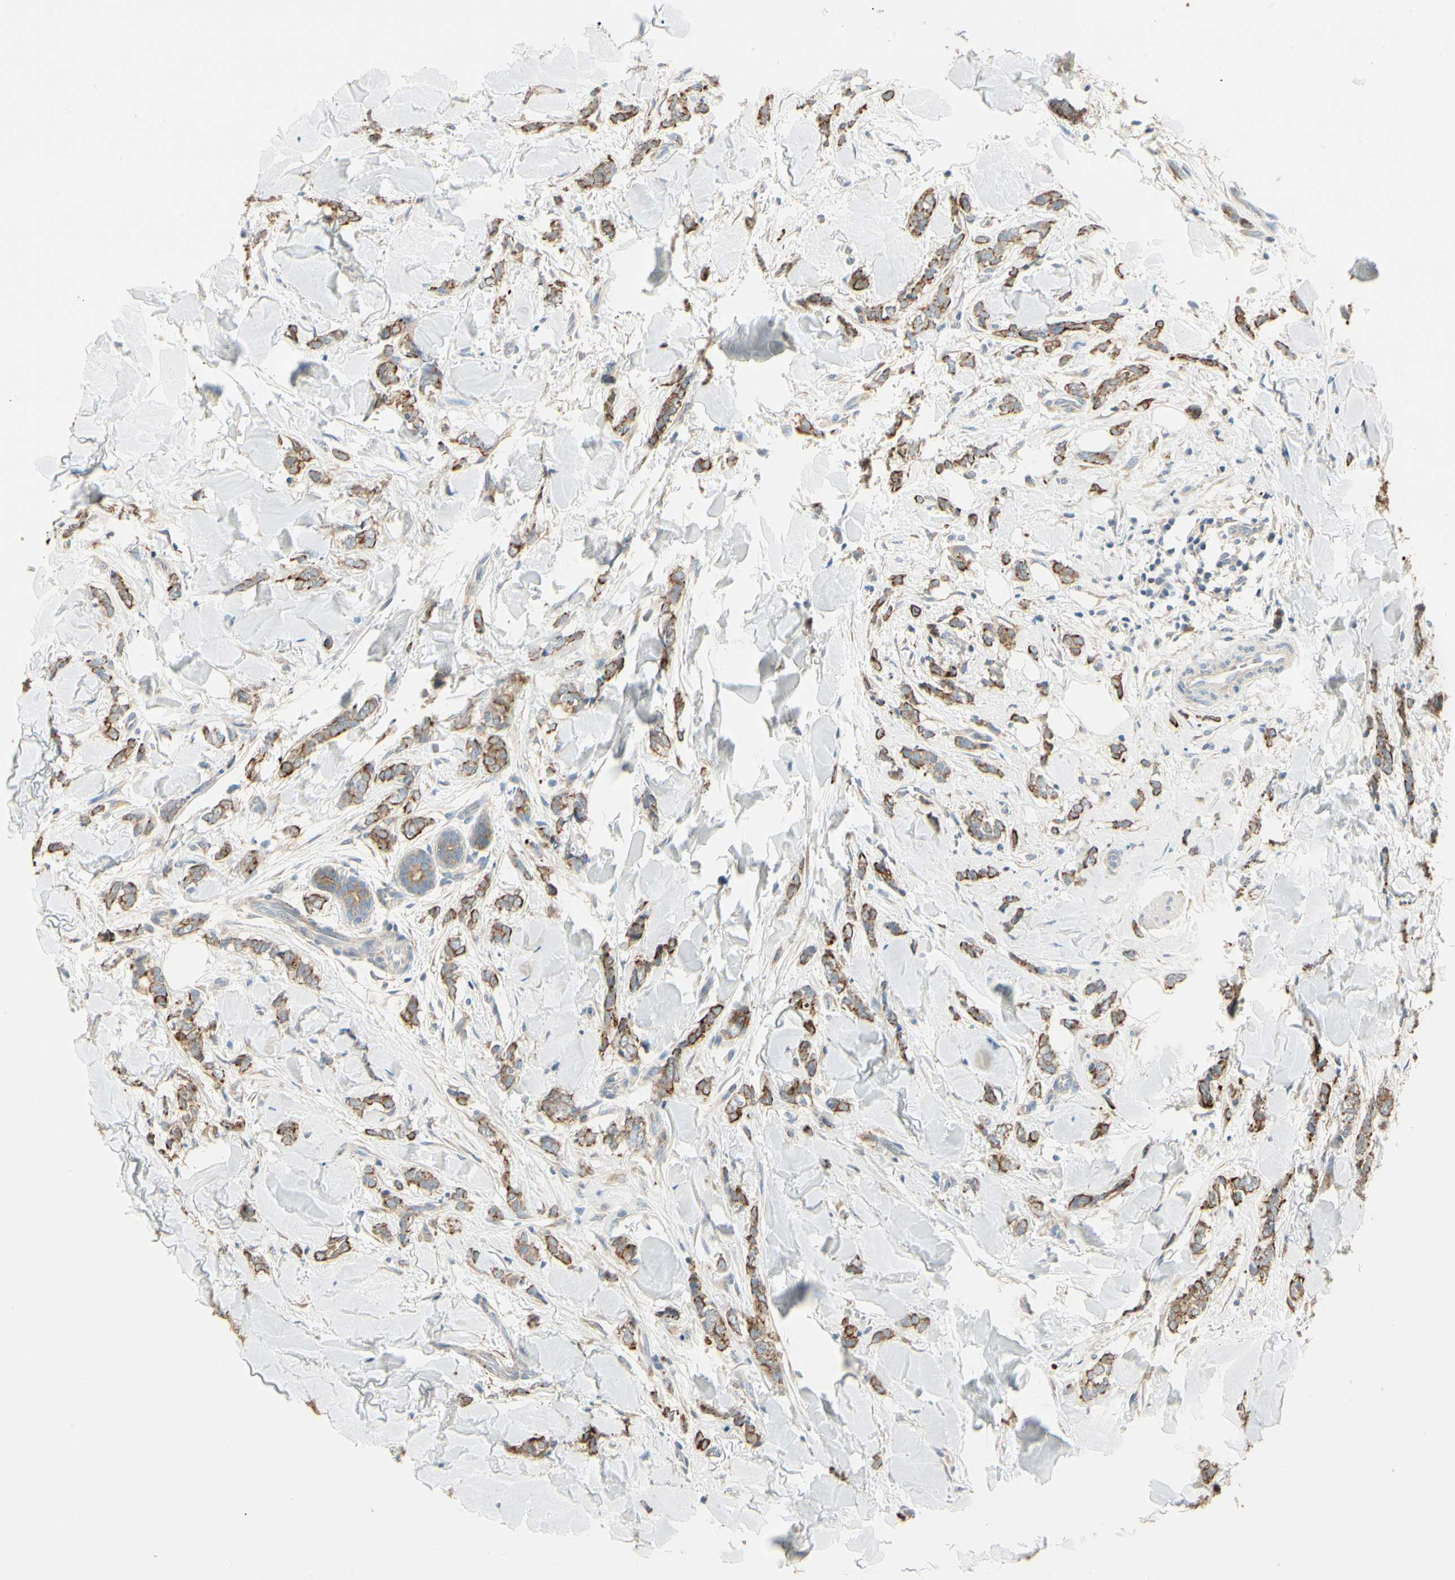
{"staining": {"intensity": "strong", "quantity": ">75%", "location": "cytoplasmic/membranous"}, "tissue": "breast cancer", "cell_type": "Tumor cells", "image_type": "cancer", "snomed": [{"axis": "morphology", "description": "Lobular carcinoma"}, {"axis": "topography", "description": "Skin"}, {"axis": "topography", "description": "Breast"}], "caption": "There is high levels of strong cytoplasmic/membranous positivity in tumor cells of lobular carcinoma (breast), as demonstrated by immunohistochemical staining (brown color).", "gene": "DUSP12", "patient": {"sex": "female", "age": 46}}